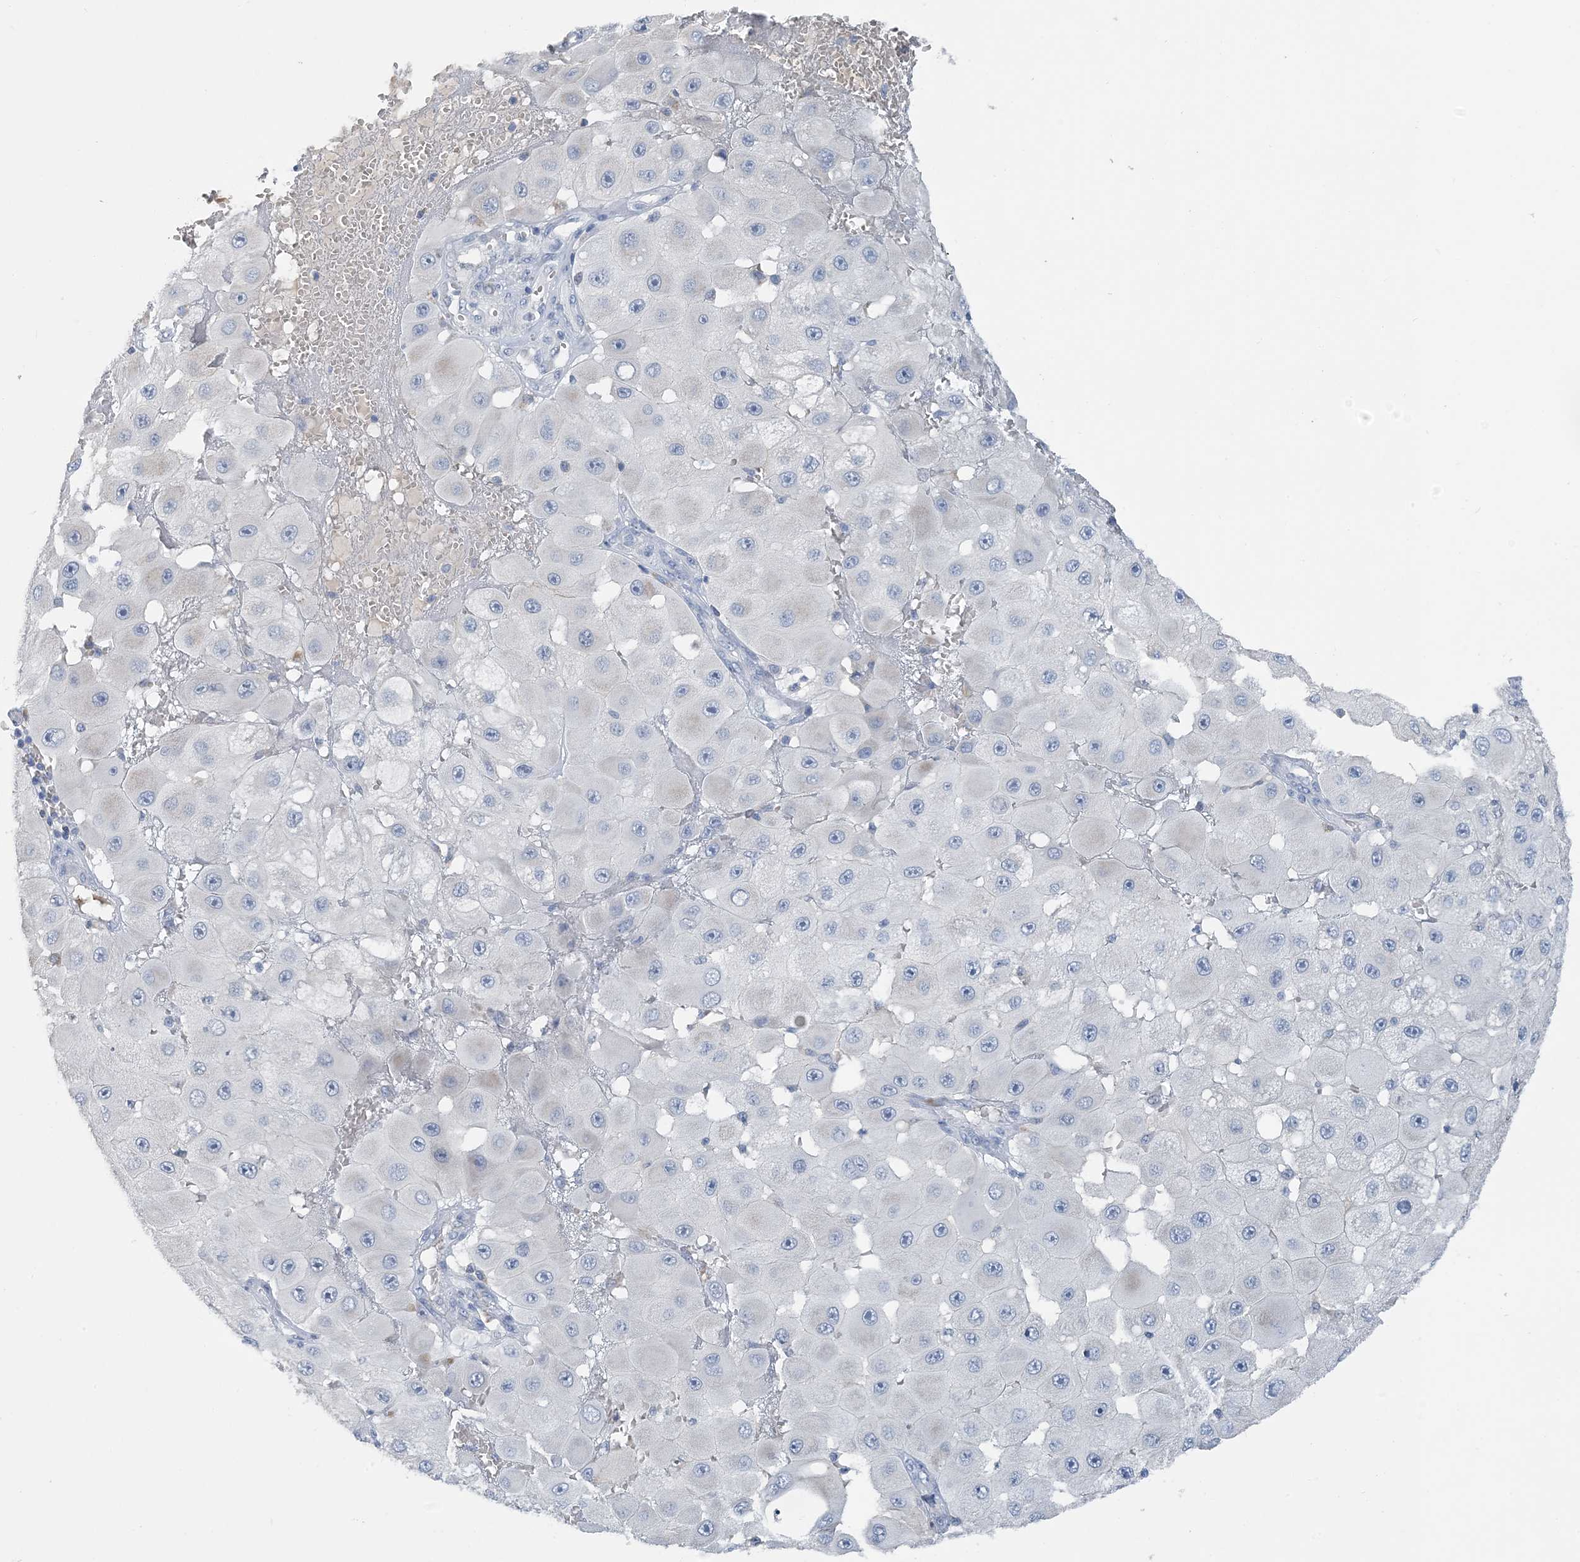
{"staining": {"intensity": "negative", "quantity": "none", "location": "none"}, "tissue": "melanoma", "cell_type": "Tumor cells", "image_type": "cancer", "snomed": [{"axis": "morphology", "description": "Malignant melanoma, NOS"}, {"axis": "topography", "description": "Skin"}], "caption": "A high-resolution histopathology image shows IHC staining of melanoma, which reveals no significant staining in tumor cells. (DAB (3,3'-diaminobenzidine) immunohistochemistry, high magnification).", "gene": "CTRL", "patient": {"sex": "female", "age": 81}}